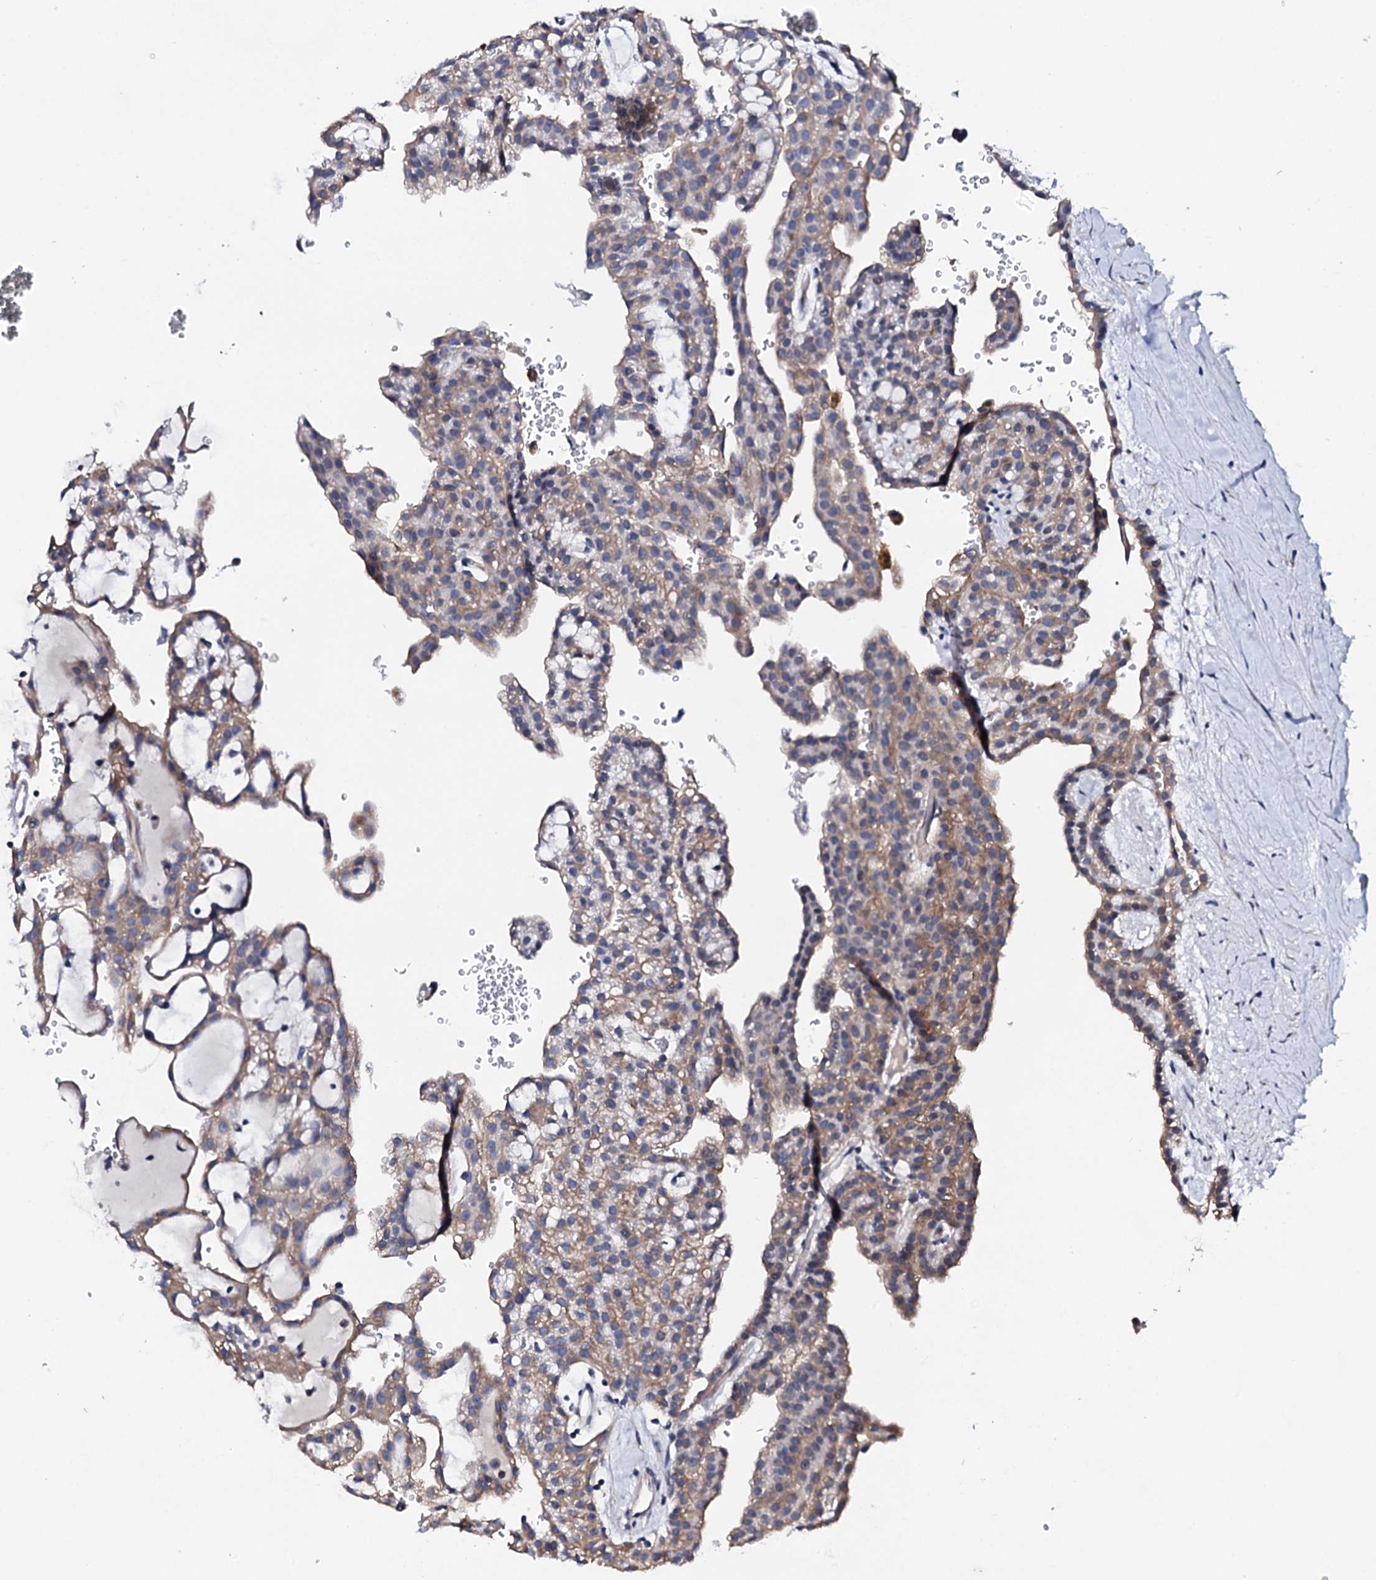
{"staining": {"intensity": "moderate", "quantity": ">75%", "location": "cytoplasmic/membranous"}, "tissue": "renal cancer", "cell_type": "Tumor cells", "image_type": "cancer", "snomed": [{"axis": "morphology", "description": "Adenocarcinoma, NOS"}, {"axis": "topography", "description": "Kidney"}], "caption": "Immunohistochemical staining of human renal cancer (adenocarcinoma) demonstrates moderate cytoplasmic/membranous protein expression in about >75% of tumor cells. Ihc stains the protein in brown and the nuclei are stained blue.", "gene": "NUP58", "patient": {"sex": "male", "age": 63}}